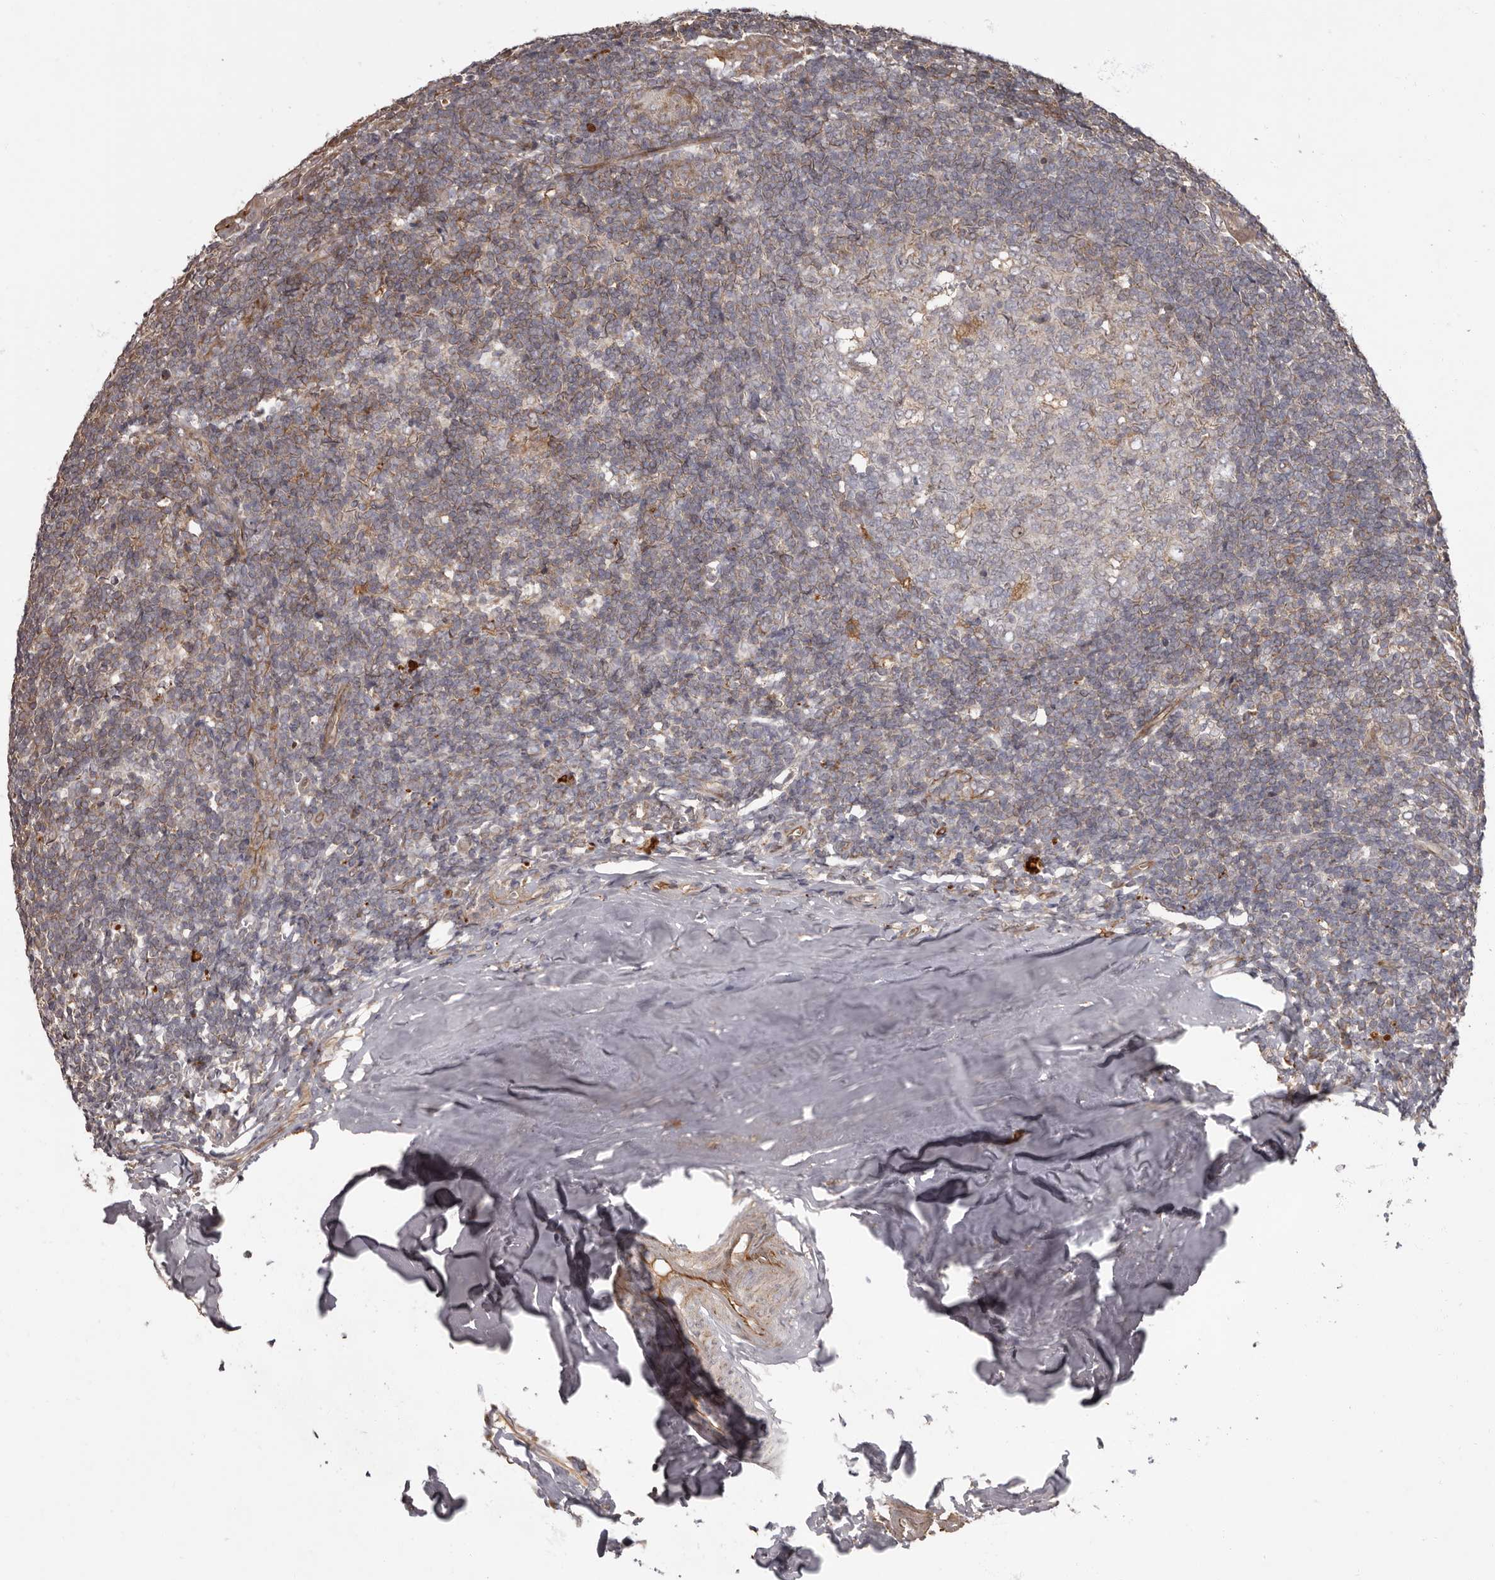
{"staining": {"intensity": "weak", "quantity": "<25%", "location": "cytoplasmic/membranous"}, "tissue": "tonsil", "cell_type": "Germinal center cells", "image_type": "normal", "snomed": [{"axis": "morphology", "description": "Normal tissue, NOS"}, {"axis": "topography", "description": "Tonsil"}], "caption": "An IHC micrograph of normal tonsil is shown. There is no staining in germinal center cells of tonsil.", "gene": "ADCY2", "patient": {"sex": "male", "age": 37}}